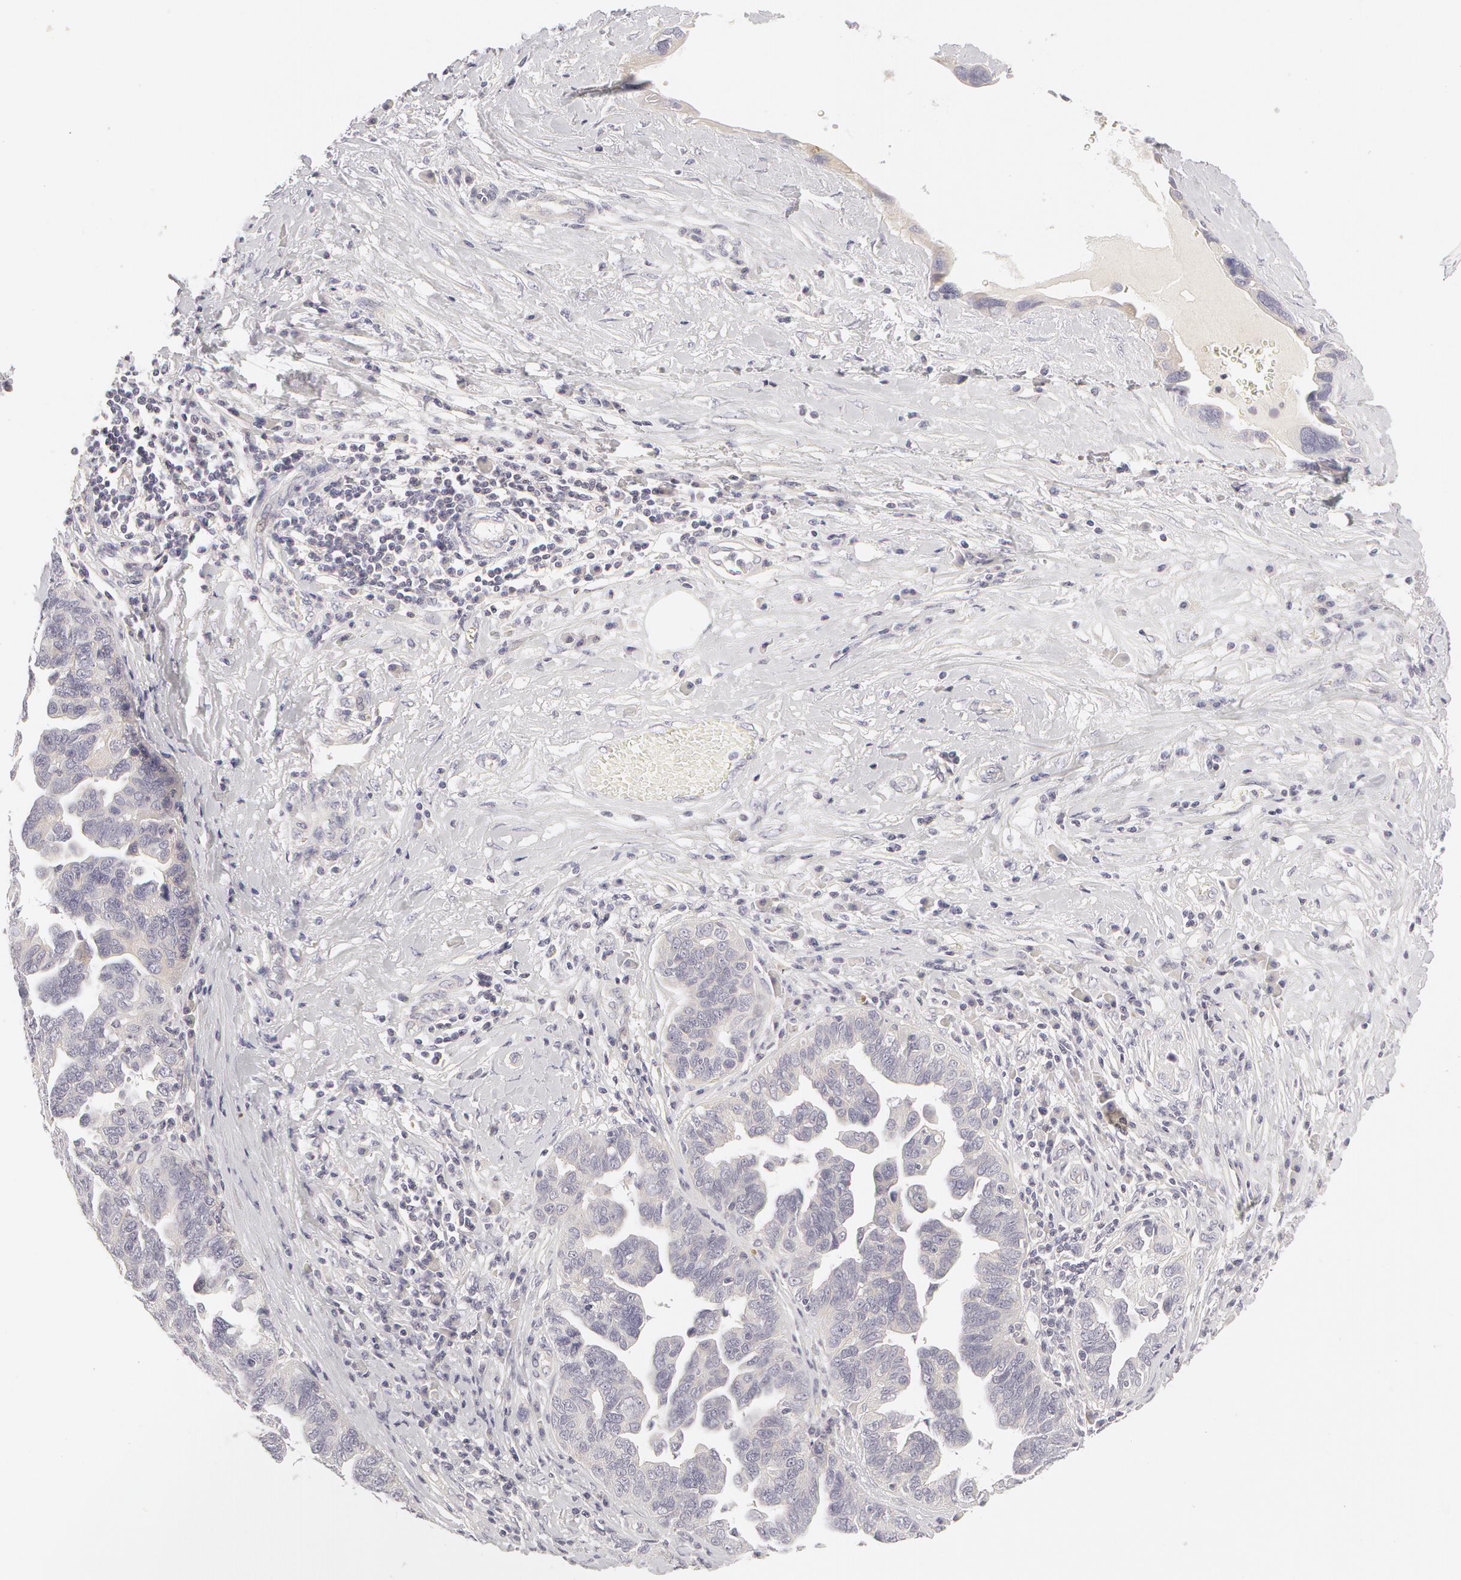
{"staining": {"intensity": "negative", "quantity": "none", "location": "none"}, "tissue": "ovarian cancer", "cell_type": "Tumor cells", "image_type": "cancer", "snomed": [{"axis": "morphology", "description": "Cystadenocarcinoma, serous, NOS"}, {"axis": "topography", "description": "Ovary"}], "caption": "Tumor cells are negative for brown protein staining in ovarian serous cystadenocarcinoma.", "gene": "ABCB1", "patient": {"sex": "female", "age": 64}}